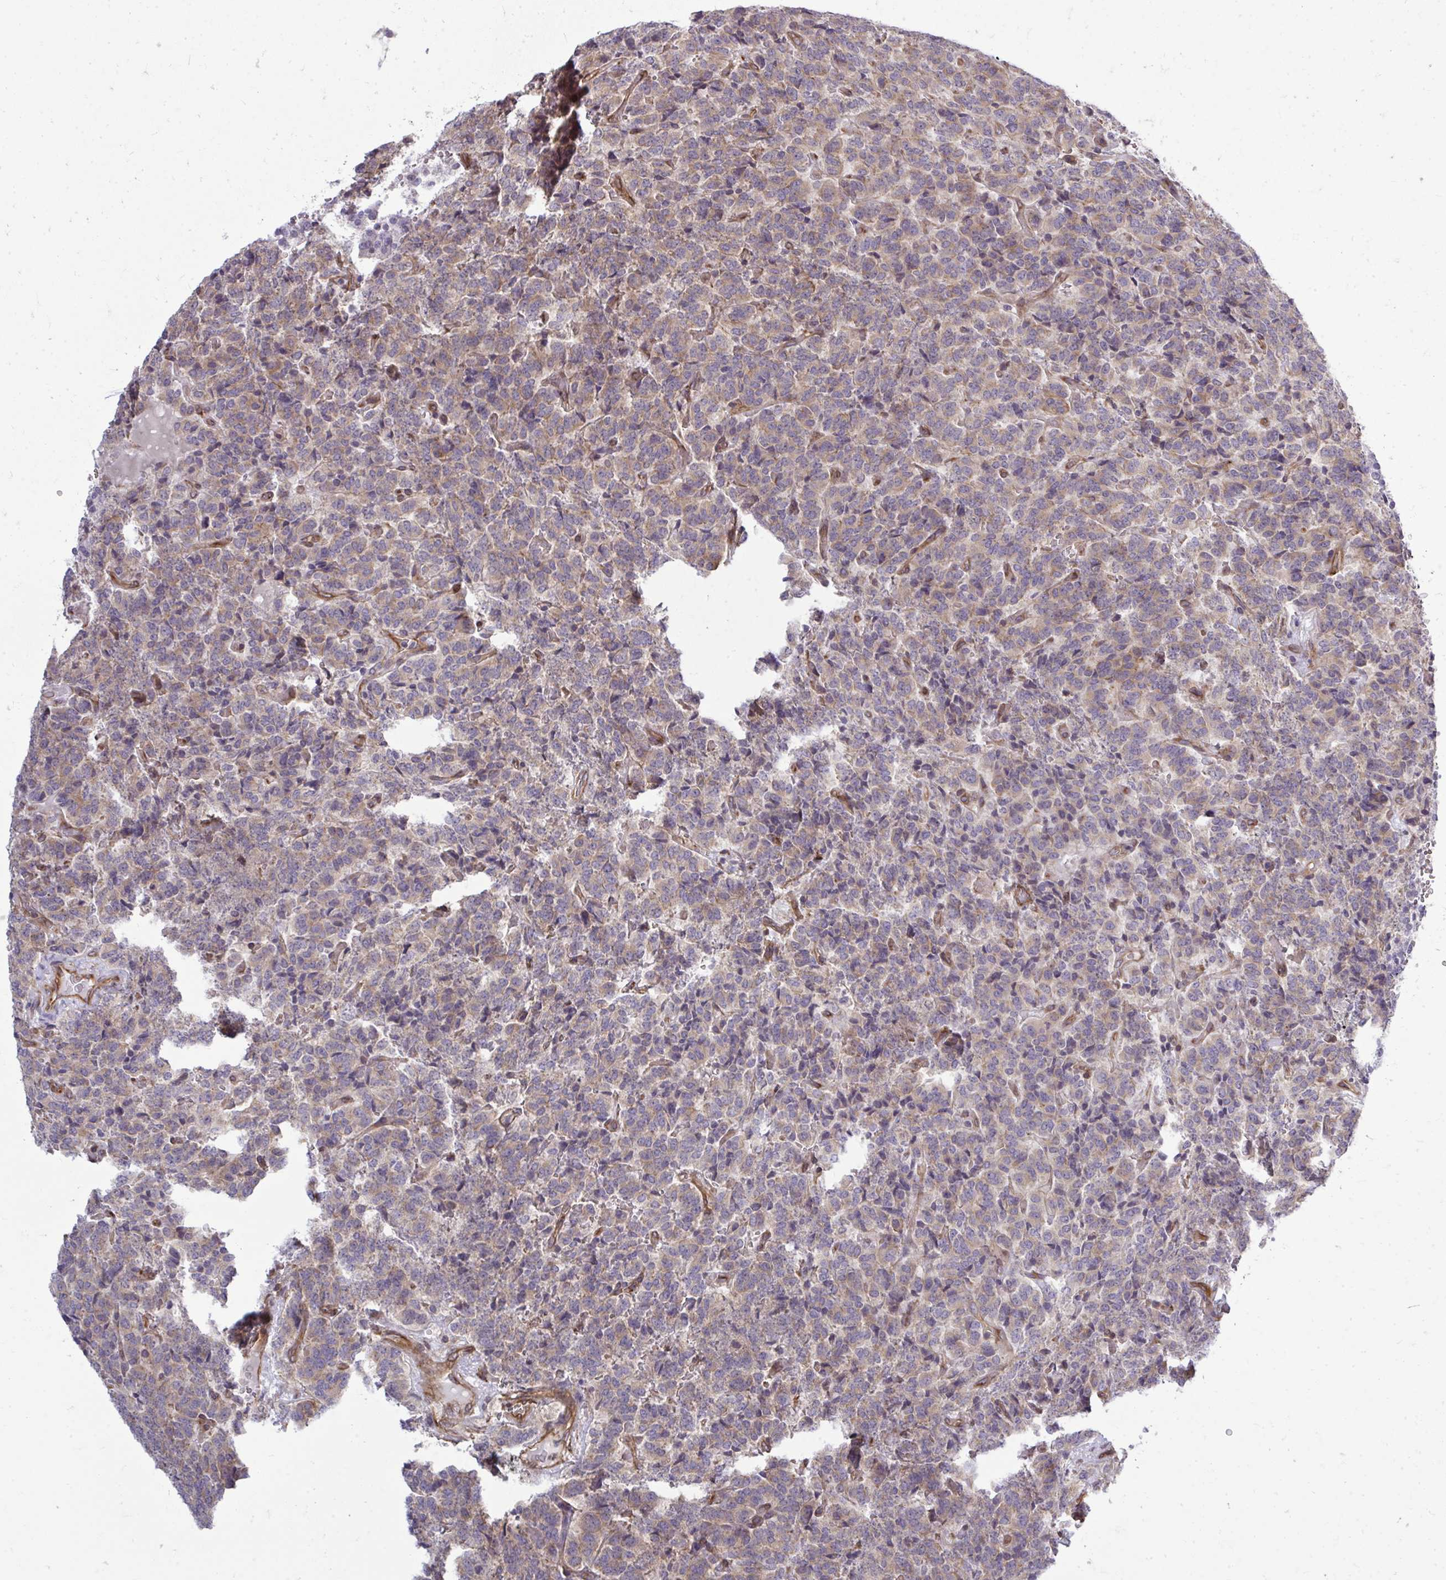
{"staining": {"intensity": "weak", "quantity": ">75%", "location": "cytoplasmic/membranous"}, "tissue": "carcinoid", "cell_type": "Tumor cells", "image_type": "cancer", "snomed": [{"axis": "morphology", "description": "Carcinoid, malignant, NOS"}, {"axis": "topography", "description": "Pancreas"}], "caption": "High-power microscopy captured an immunohistochemistry histopathology image of carcinoid, revealing weak cytoplasmic/membranous expression in approximately >75% of tumor cells.", "gene": "FUT10", "patient": {"sex": "male", "age": 36}}